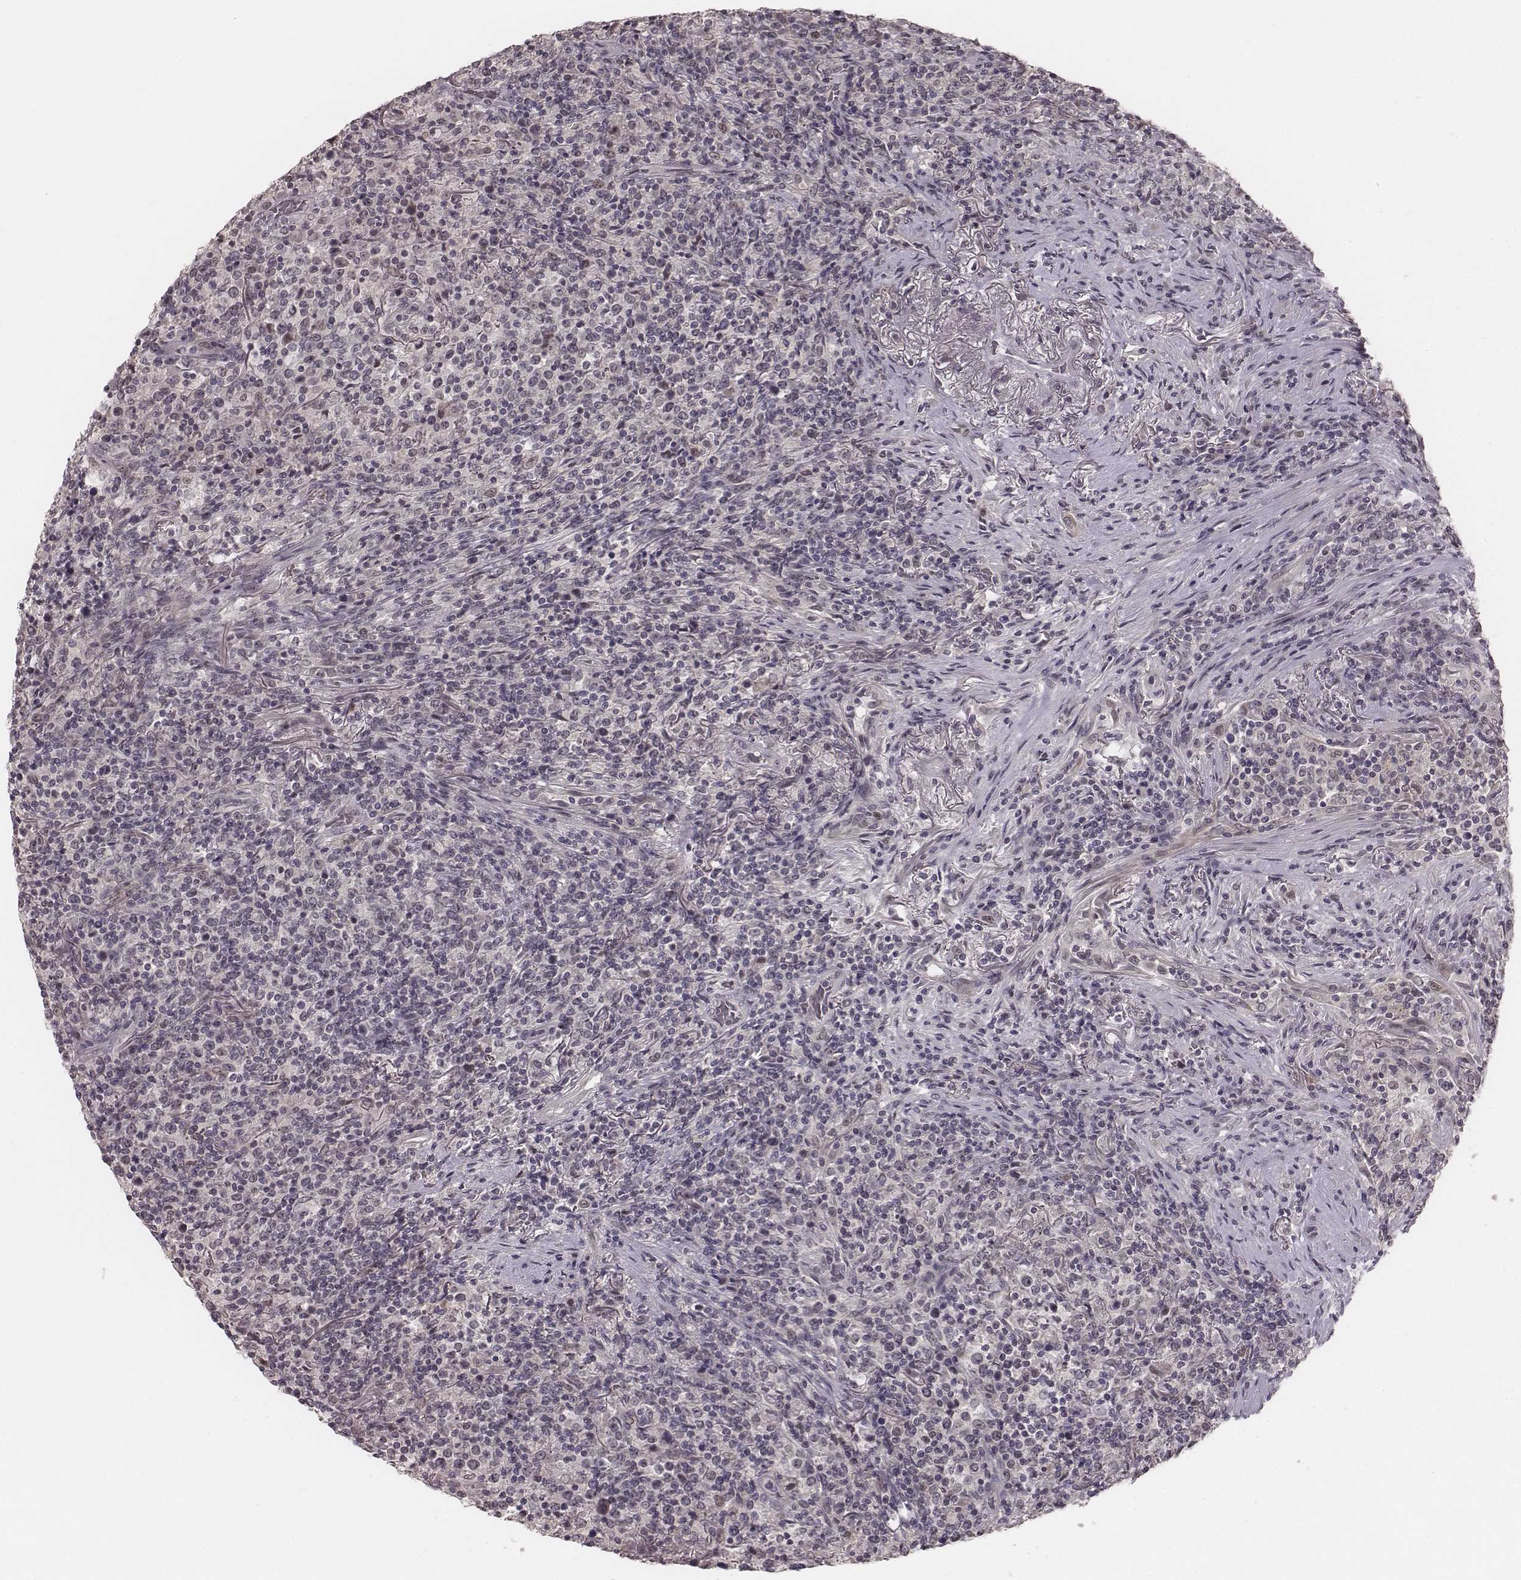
{"staining": {"intensity": "negative", "quantity": "none", "location": "none"}, "tissue": "lymphoma", "cell_type": "Tumor cells", "image_type": "cancer", "snomed": [{"axis": "morphology", "description": "Malignant lymphoma, non-Hodgkin's type, High grade"}, {"axis": "topography", "description": "Lung"}], "caption": "The image displays no staining of tumor cells in malignant lymphoma, non-Hodgkin's type (high-grade). (Stains: DAB (3,3'-diaminobenzidine) immunohistochemistry with hematoxylin counter stain, Microscopy: brightfield microscopy at high magnification).", "gene": "IQCG", "patient": {"sex": "male", "age": 79}}